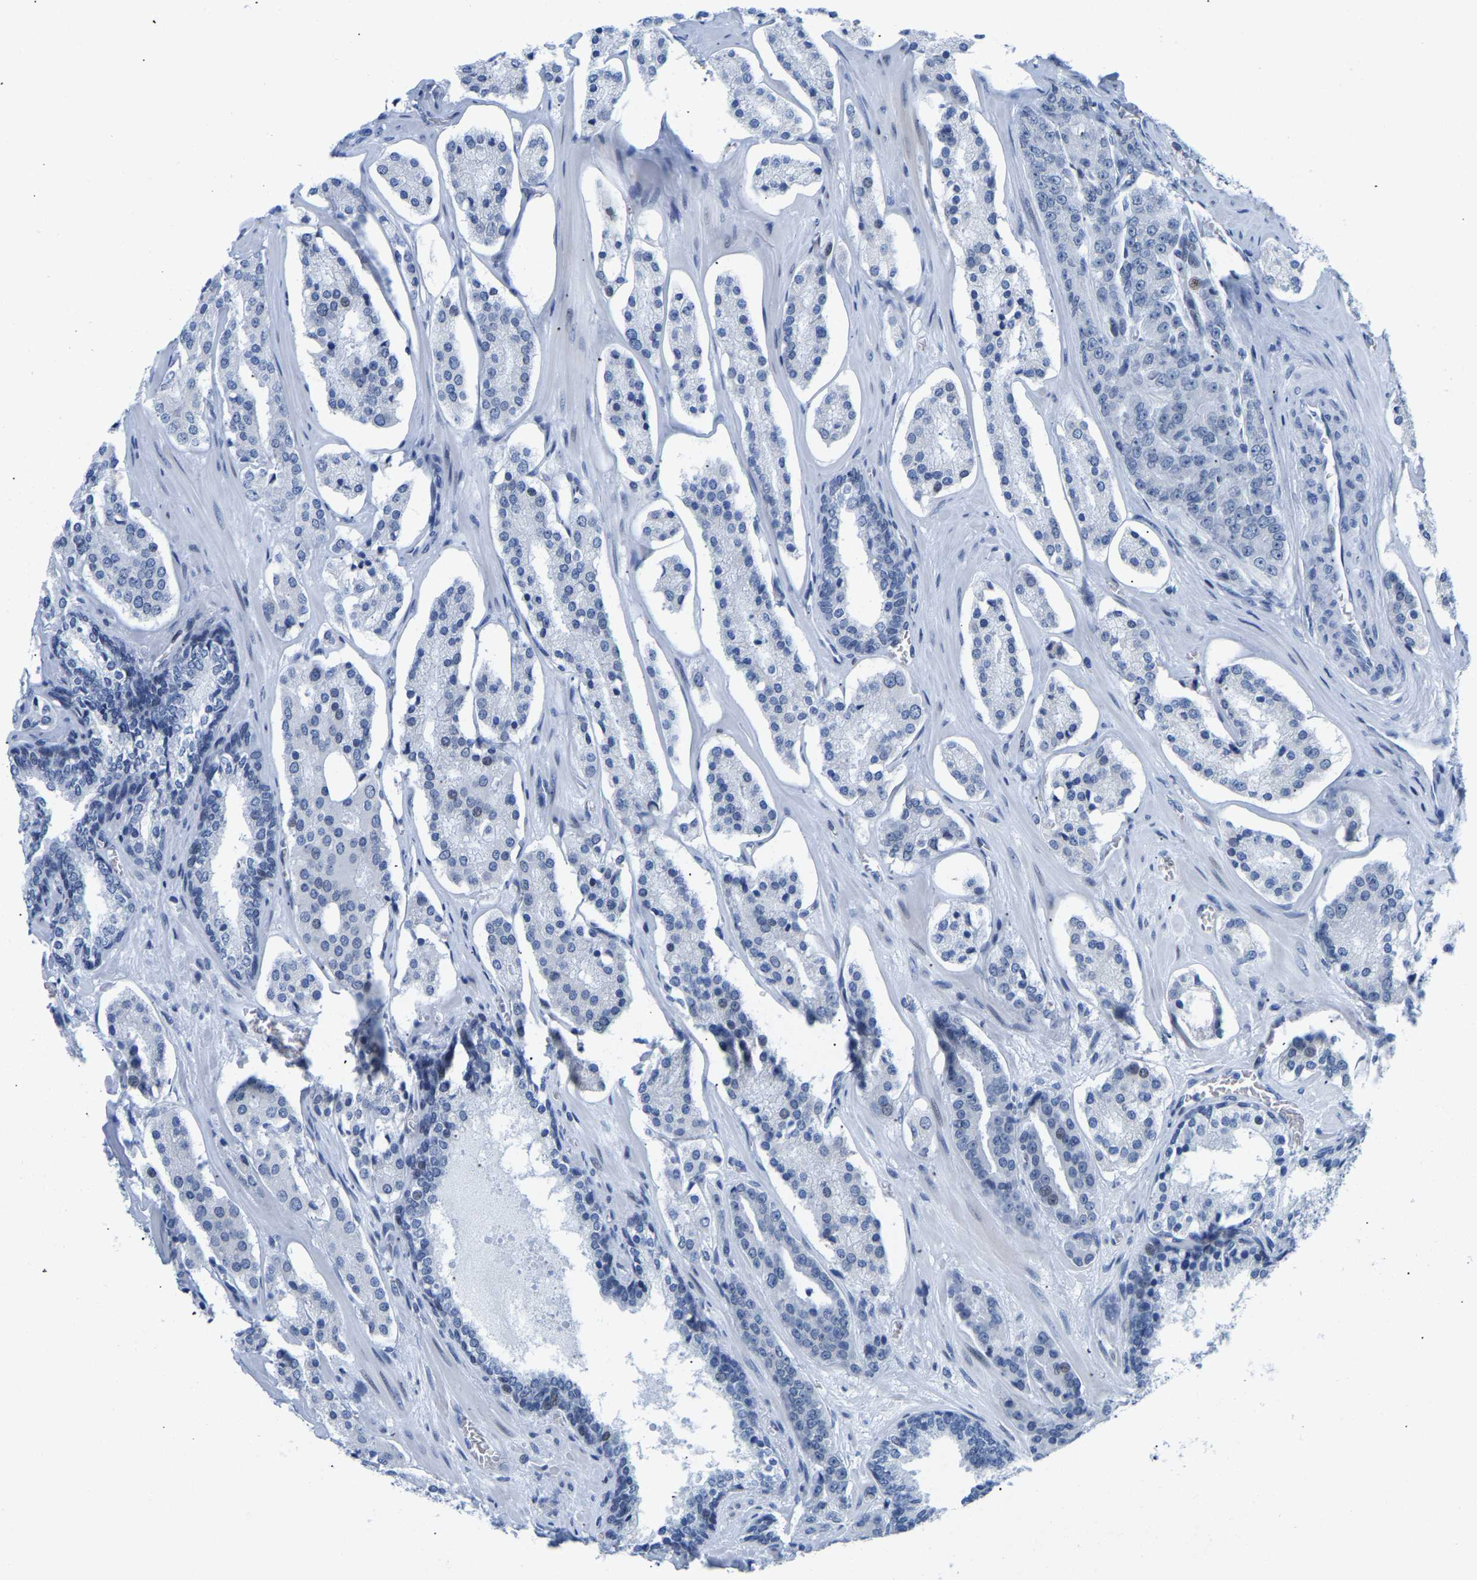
{"staining": {"intensity": "negative", "quantity": "none", "location": "none"}, "tissue": "prostate cancer", "cell_type": "Tumor cells", "image_type": "cancer", "snomed": [{"axis": "morphology", "description": "Adenocarcinoma, High grade"}, {"axis": "topography", "description": "Prostate"}], "caption": "This is a photomicrograph of immunohistochemistry (IHC) staining of prostate cancer (adenocarcinoma (high-grade)), which shows no expression in tumor cells.", "gene": "UPK3A", "patient": {"sex": "male", "age": 60}}